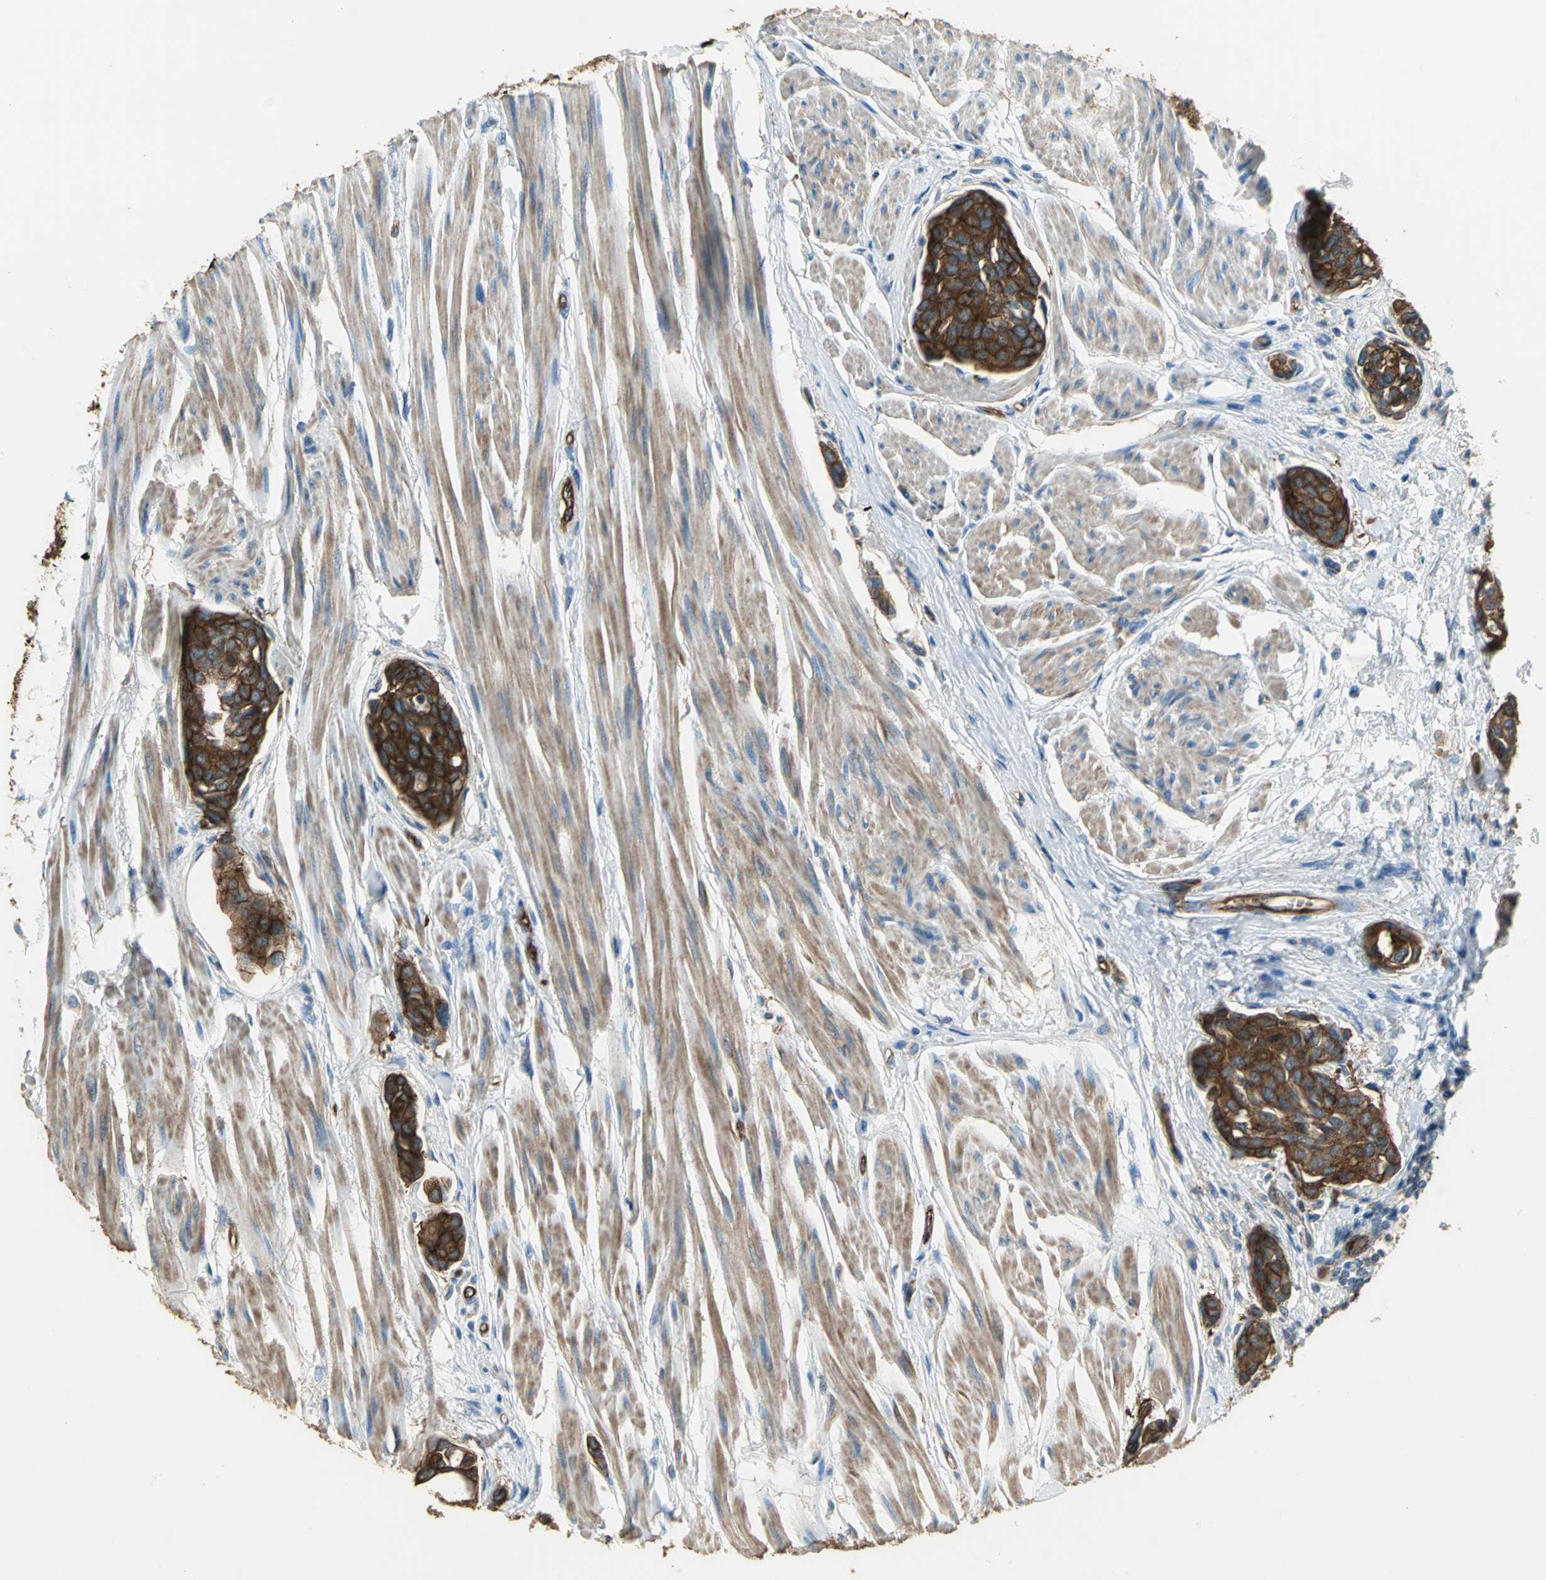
{"staining": {"intensity": "strong", "quantity": ">75%", "location": "cytoplasmic/membranous"}, "tissue": "urothelial cancer", "cell_type": "Tumor cells", "image_type": "cancer", "snomed": [{"axis": "morphology", "description": "Urothelial carcinoma, High grade"}, {"axis": "topography", "description": "Urinary bladder"}], "caption": "A histopathology image showing strong cytoplasmic/membranous positivity in about >75% of tumor cells in urothelial cancer, as visualized by brown immunohistochemical staining.", "gene": "FLNB", "patient": {"sex": "male", "age": 78}}